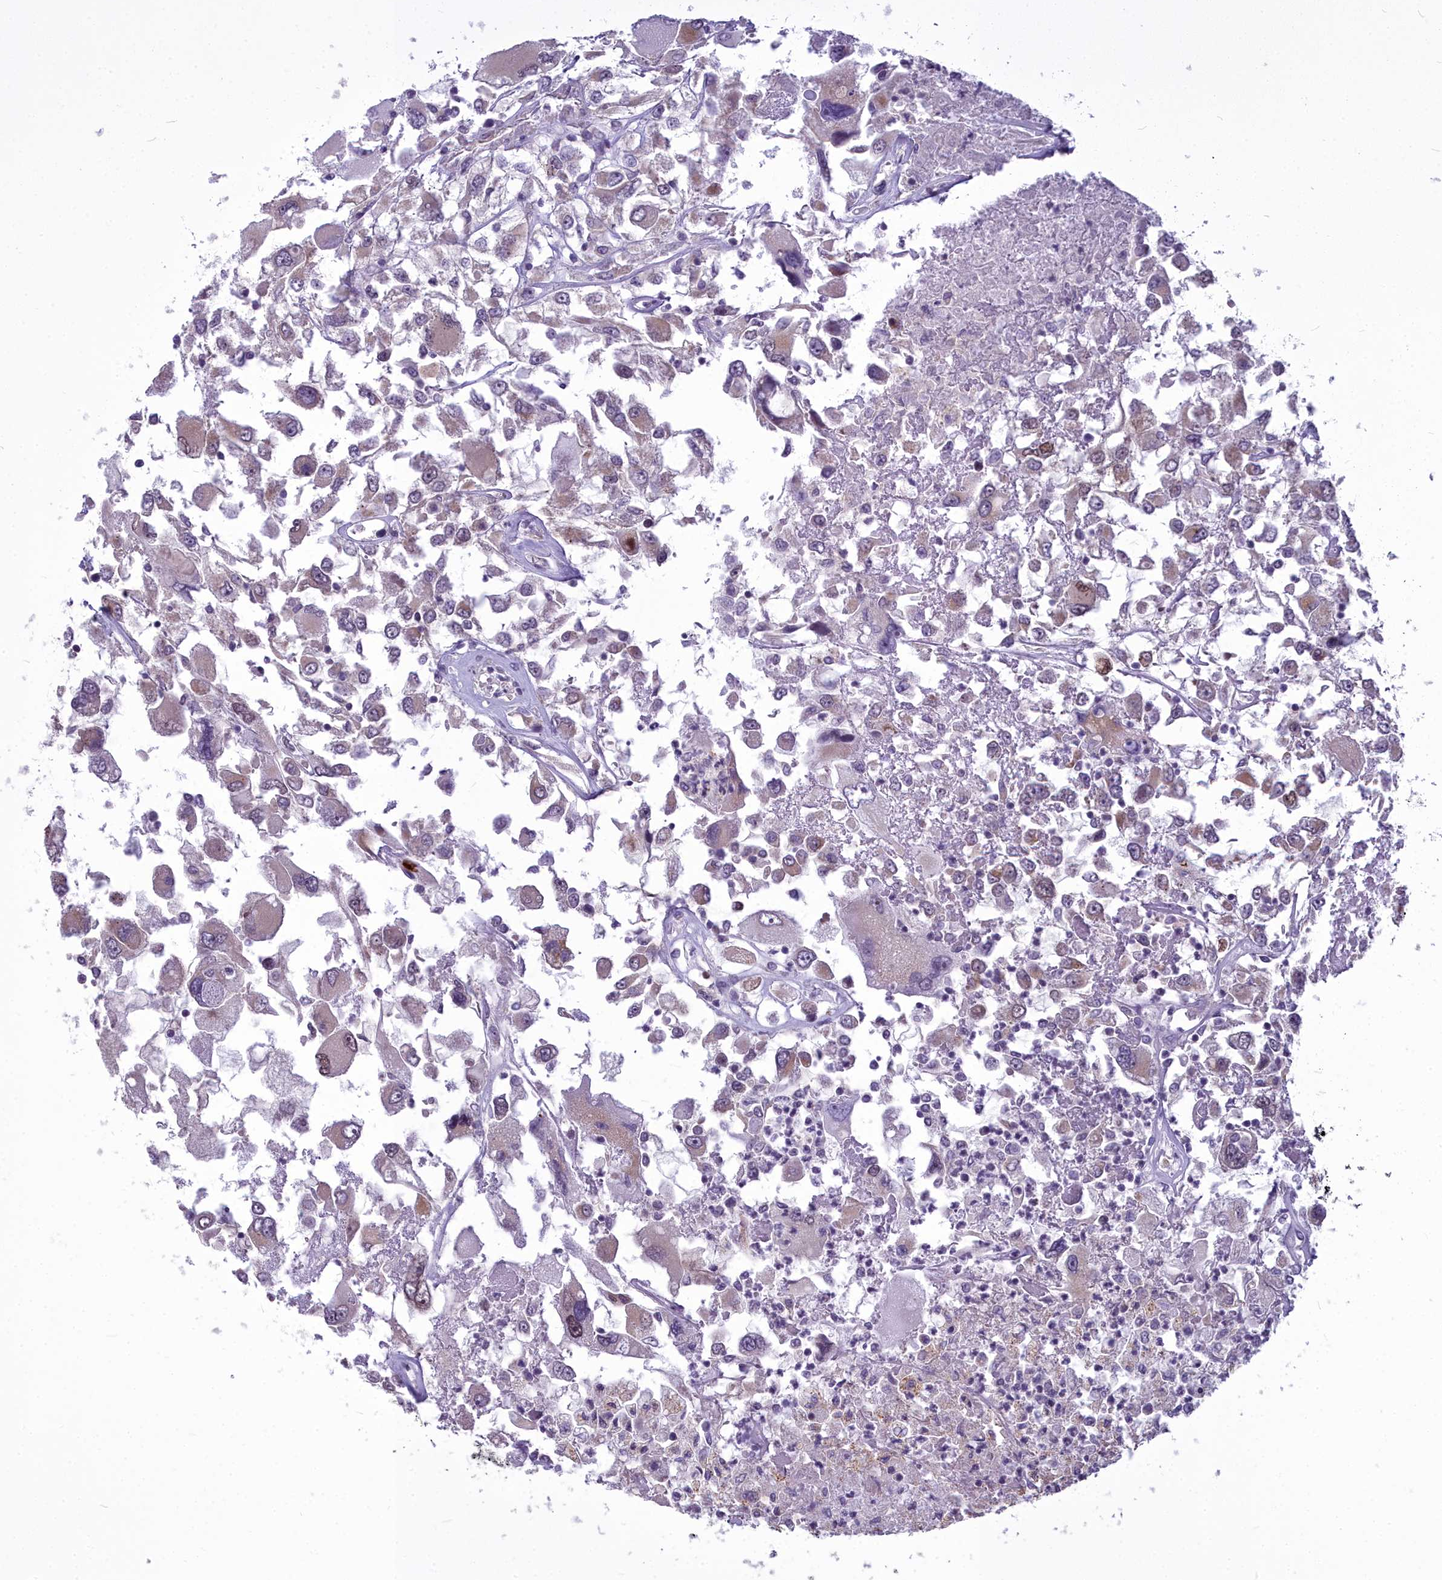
{"staining": {"intensity": "weak", "quantity": "<25%", "location": "nuclear"}, "tissue": "renal cancer", "cell_type": "Tumor cells", "image_type": "cancer", "snomed": [{"axis": "morphology", "description": "Adenocarcinoma, NOS"}, {"axis": "topography", "description": "Kidney"}], "caption": "The image exhibits no staining of tumor cells in renal adenocarcinoma.", "gene": "AP1M1", "patient": {"sex": "female", "age": 52}}